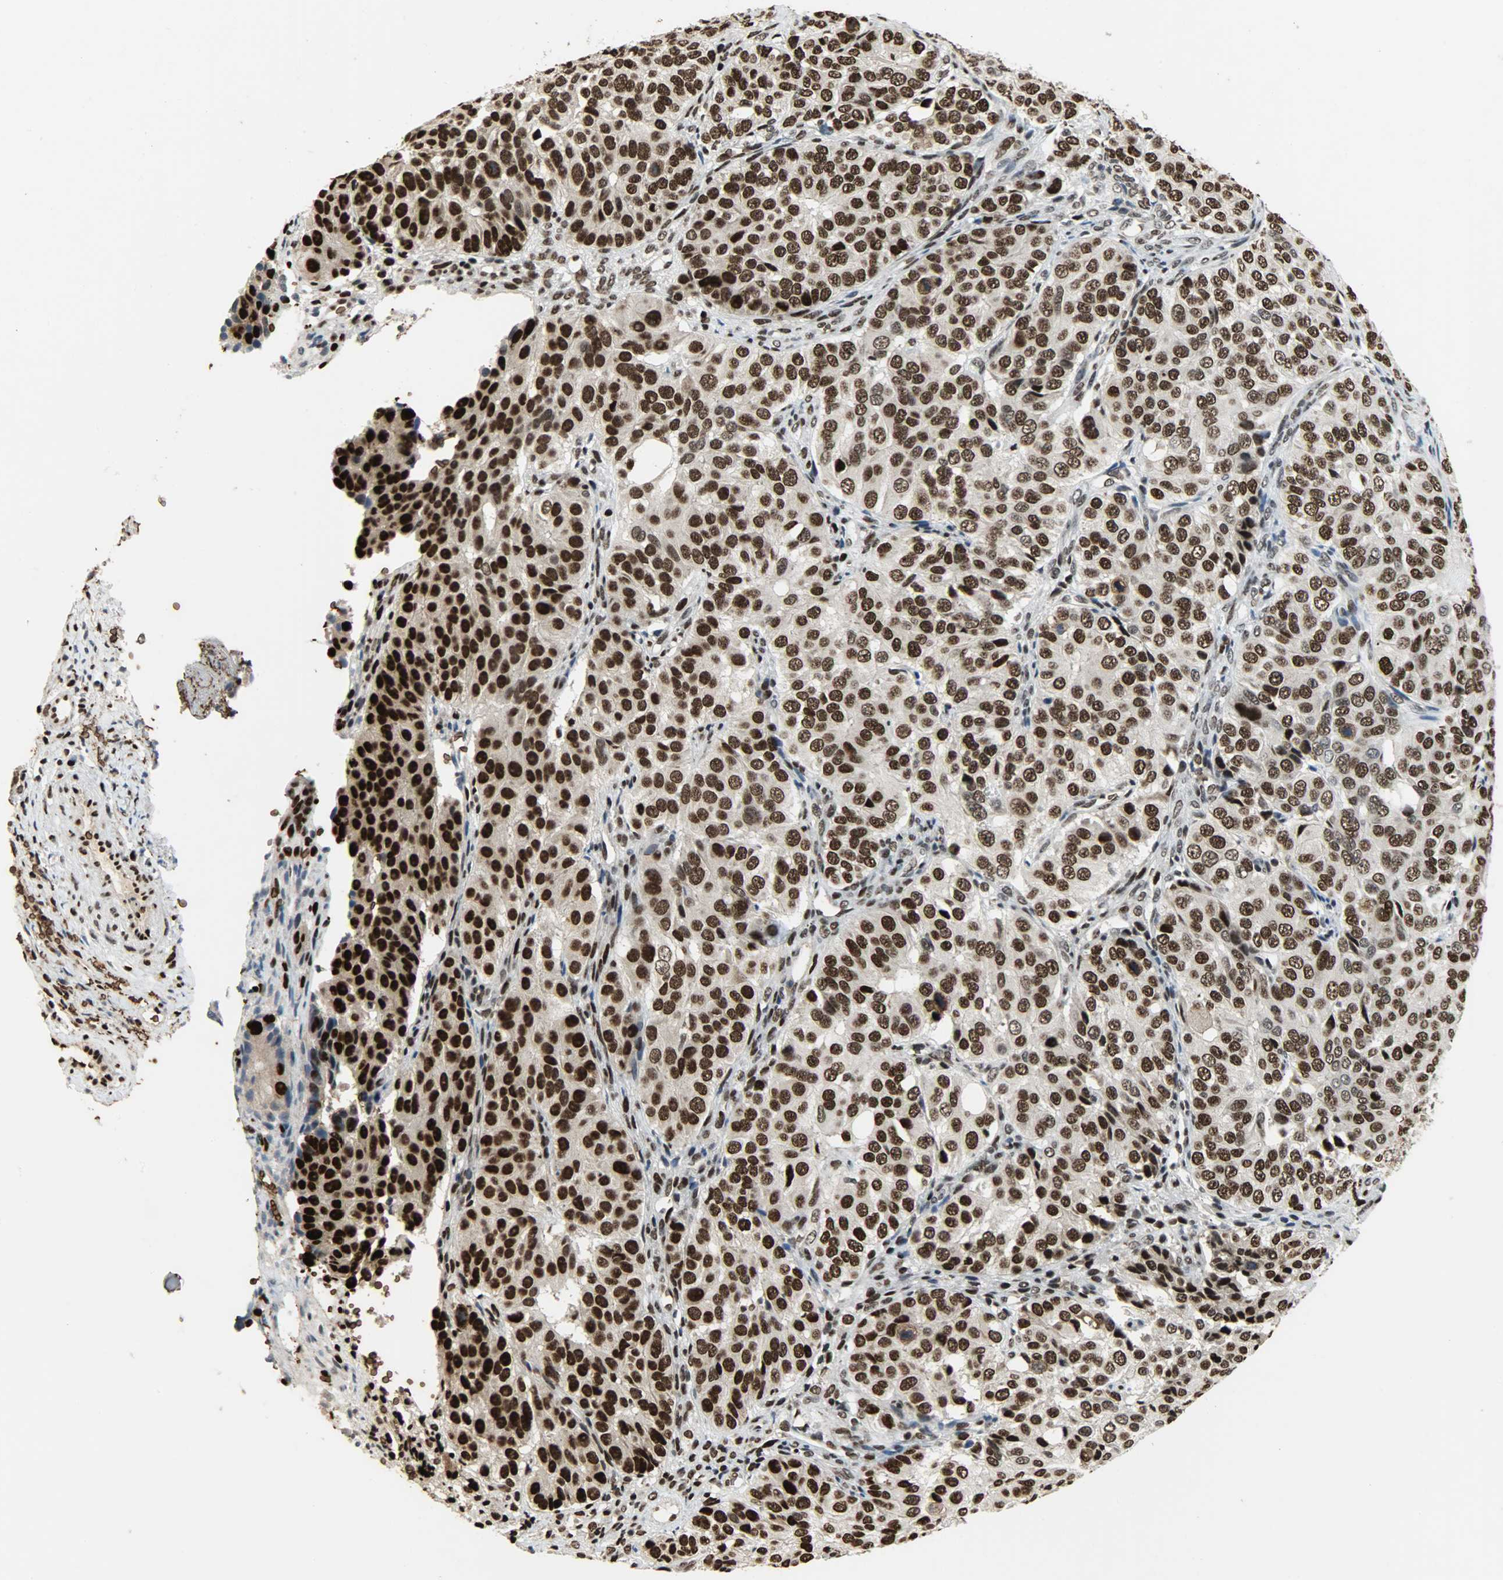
{"staining": {"intensity": "strong", "quantity": ">75%", "location": "nuclear"}, "tissue": "ovarian cancer", "cell_type": "Tumor cells", "image_type": "cancer", "snomed": [{"axis": "morphology", "description": "Carcinoma, endometroid"}, {"axis": "topography", "description": "Ovary"}], "caption": "IHC staining of endometroid carcinoma (ovarian), which exhibits high levels of strong nuclear staining in approximately >75% of tumor cells indicating strong nuclear protein expression. The staining was performed using DAB (3,3'-diaminobenzidine) (brown) for protein detection and nuclei were counterstained in hematoxylin (blue).", "gene": "SNAI1", "patient": {"sex": "female", "age": 51}}